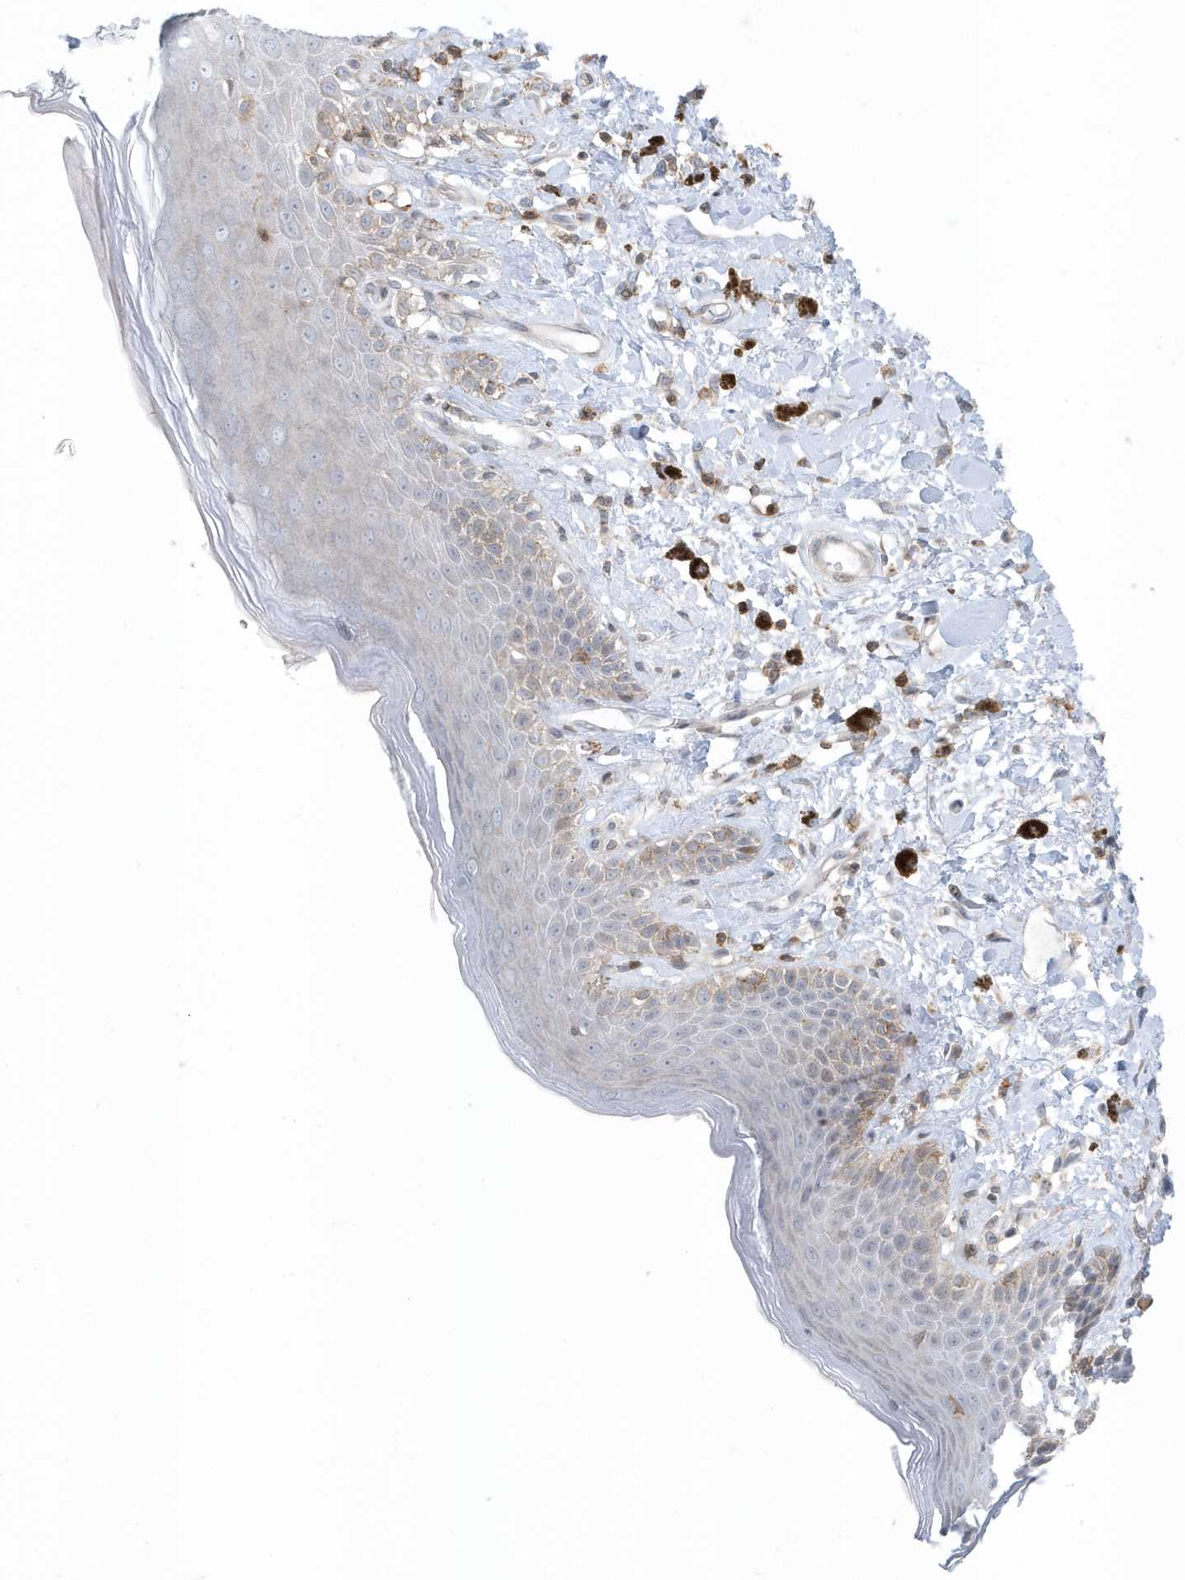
{"staining": {"intensity": "moderate", "quantity": "25%-75%", "location": "cytoplasmic/membranous"}, "tissue": "skin", "cell_type": "Epidermal cells", "image_type": "normal", "snomed": [{"axis": "morphology", "description": "Normal tissue, NOS"}, {"axis": "topography", "description": "Anal"}], "caption": "Skin stained with DAB immunohistochemistry reveals medium levels of moderate cytoplasmic/membranous expression in approximately 25%-75% of epidermal cells. Nuclei are stained in blue.", "gene": "CACNB2", "patient": {"sex": "female", "age": 78}}